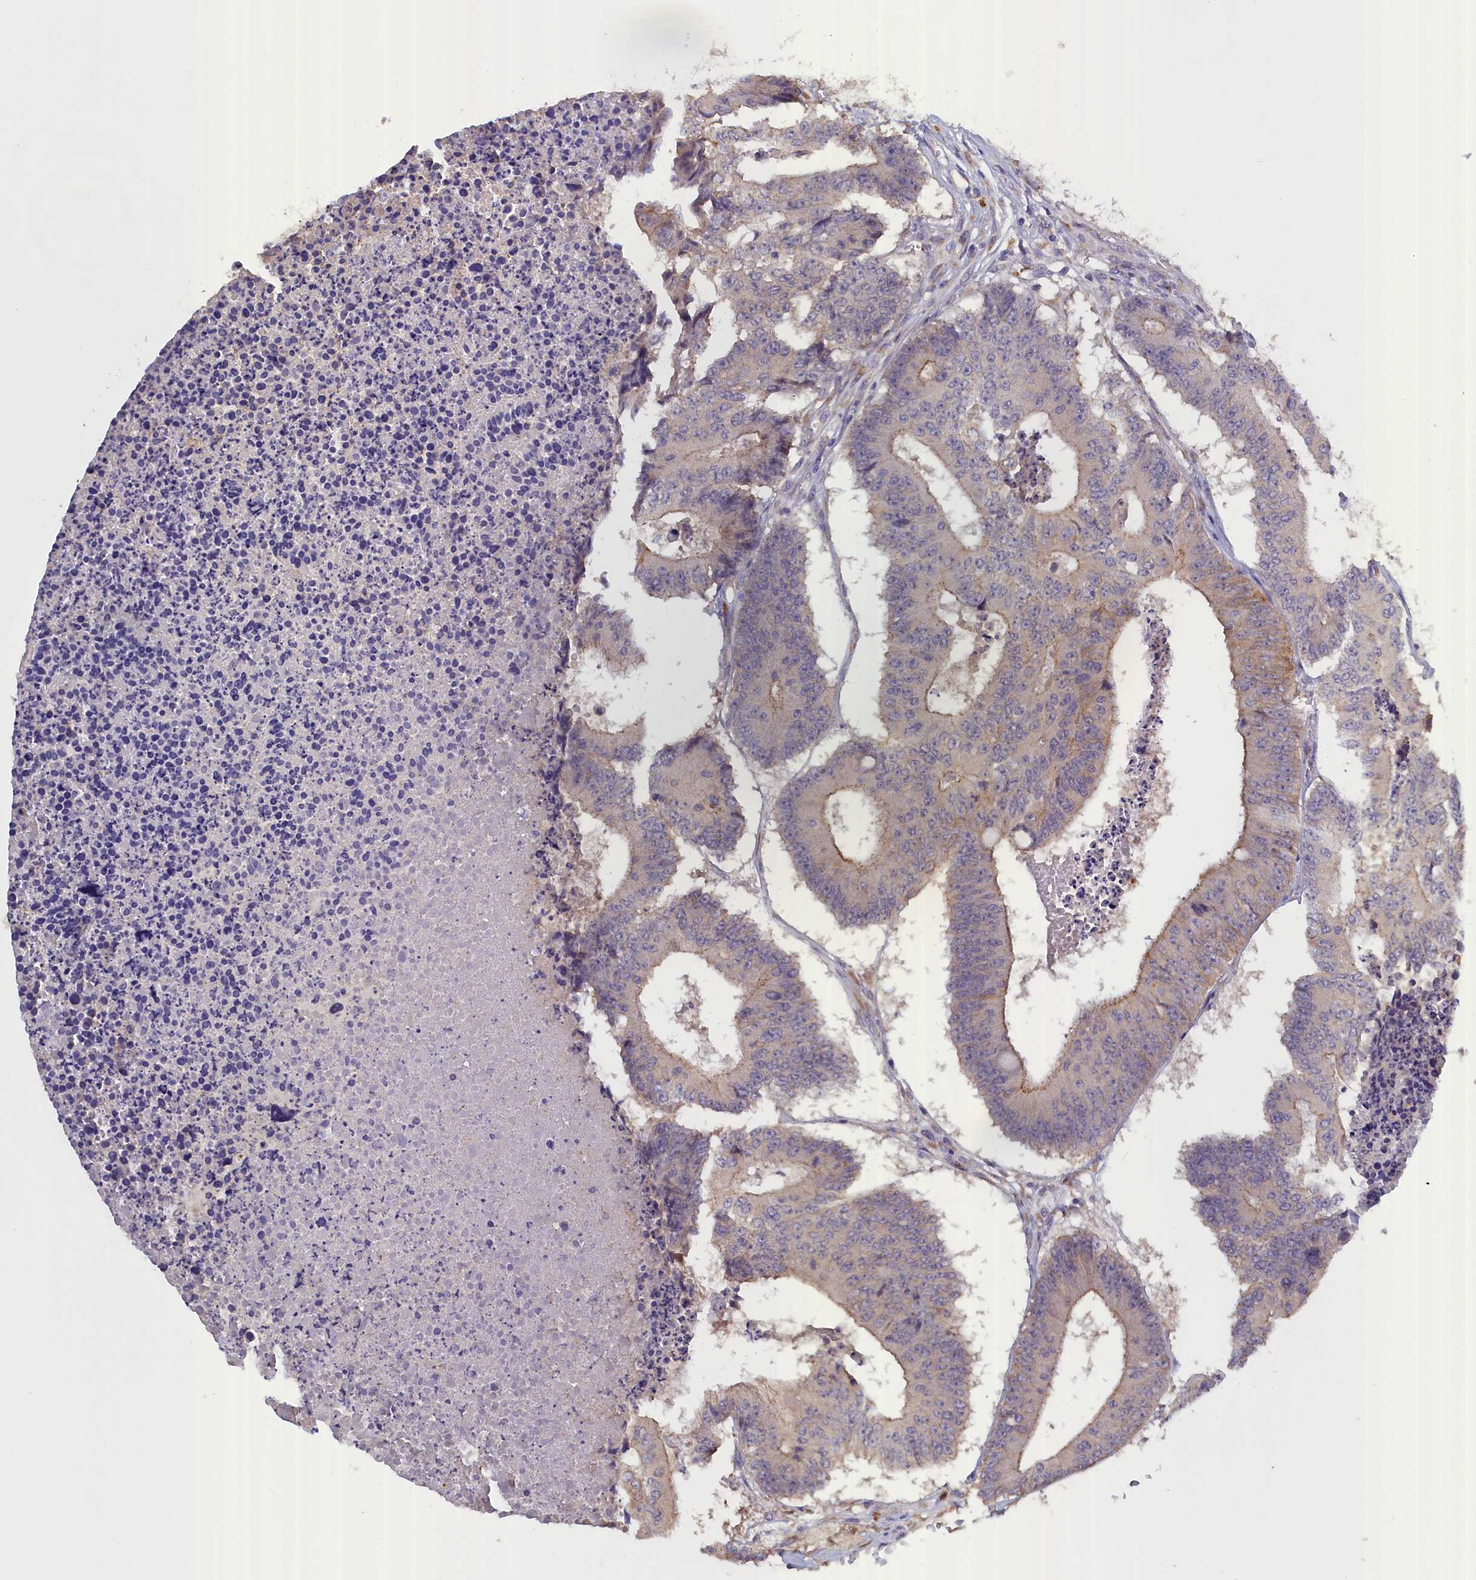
{"staining": {"intensity": "weak", "quantity": "<25%", "location": "cytoplasmic/membranous"}, "tissue": "colorectal cancer", "cell_type": "Tumor cells", "image_type": "cancer", "snomed": [{"axis": "morphology", "description": "Adenocarcinoma, NOS"}, {"axis": "topography", "description": "Colon"}], "caption": "Colorectal adenocarcinoma stained for a protein using IHC exhibits no positivity tumor cells.", "gene": "COL19A1", "patient": {"sex": "male", "age": 87}}